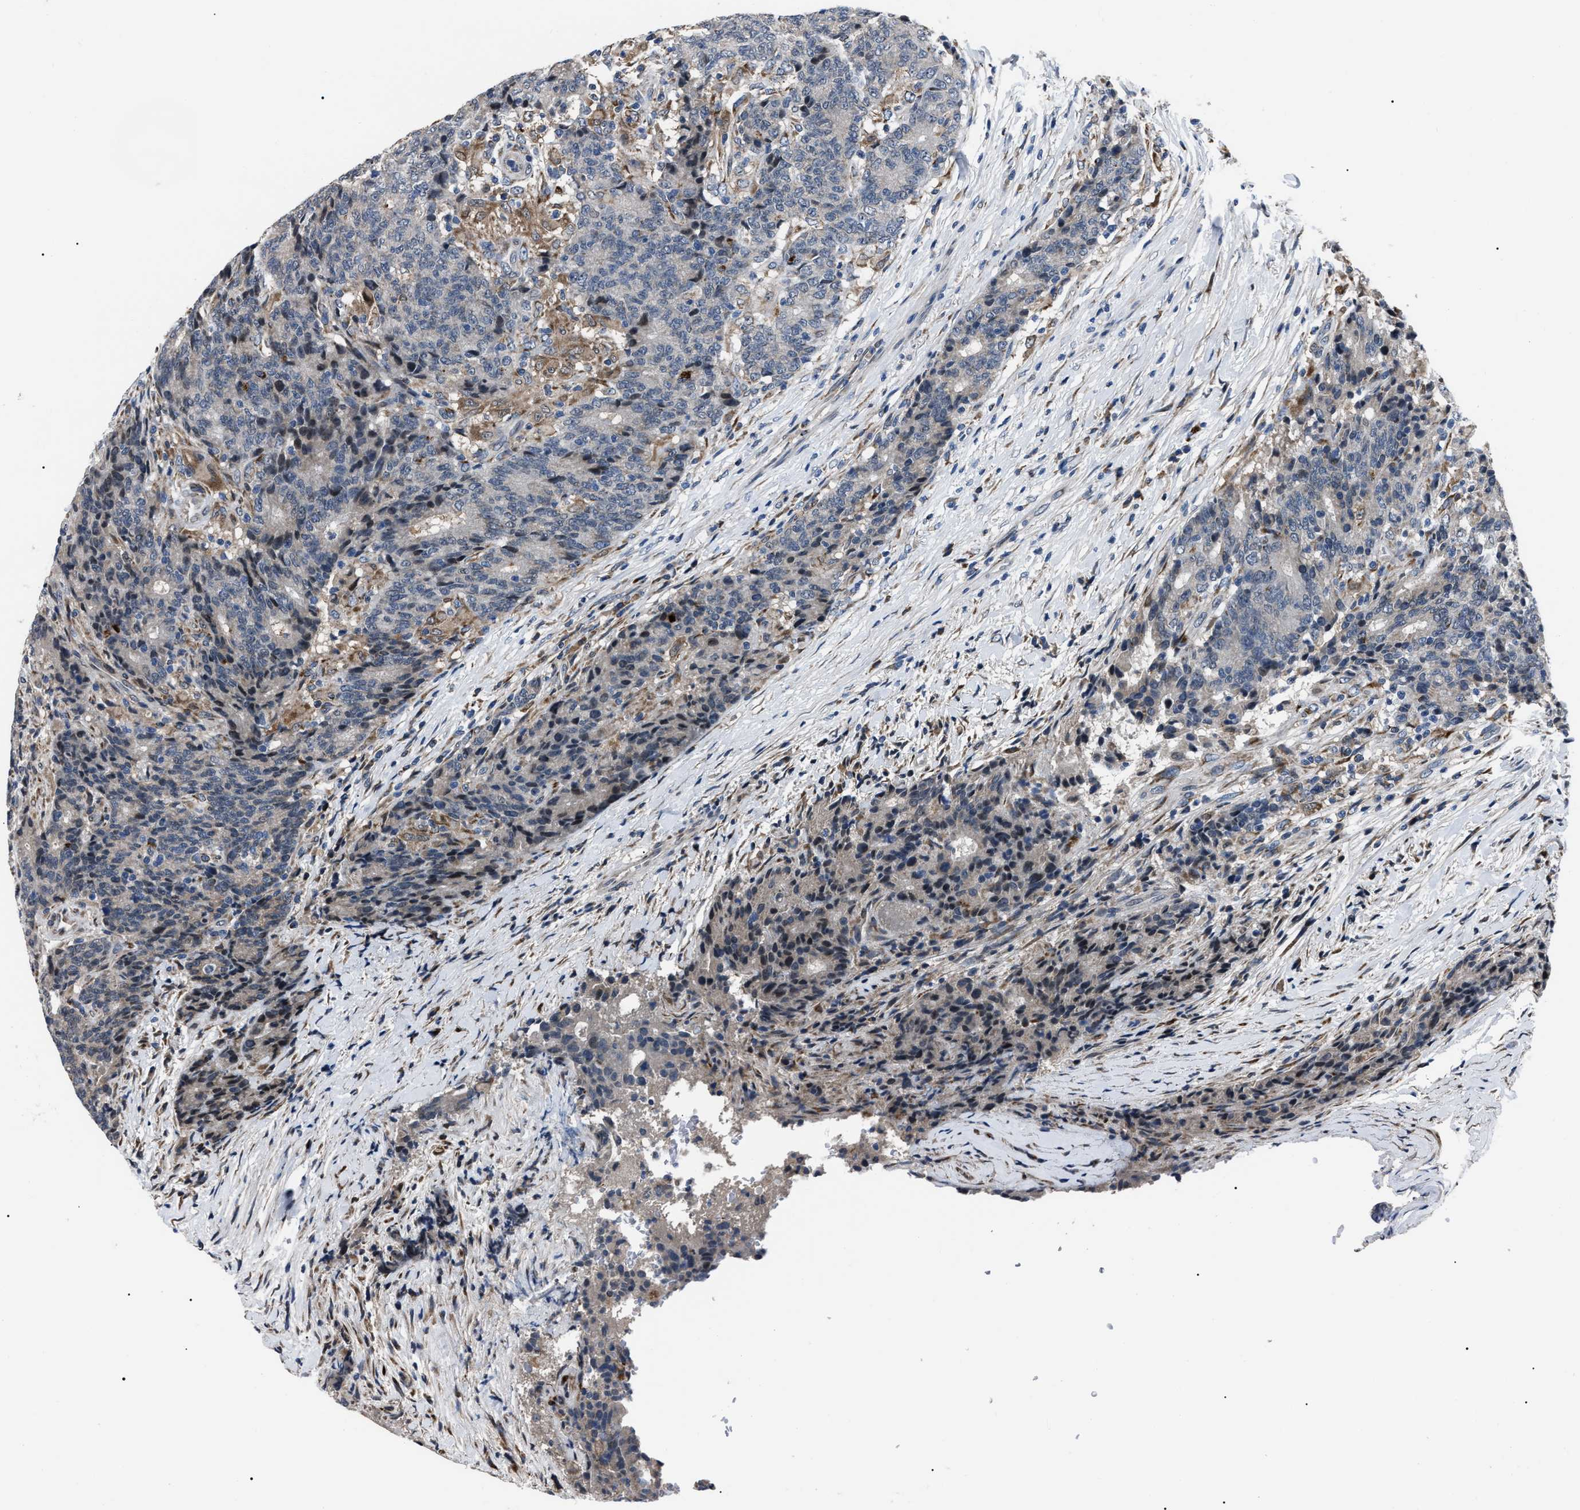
{"staining": {"intensity": "negative", "quantity": "none", "location": "none"}, "tissue": "colorectal cancer", "cell_type": "Tumor cells", "image_type": "cancer", "snomed": [{"axis": "morphology", "description": "Normal tissue, NOS"}, {"axis": "morphology", "description": "Adenocarcinoma, NOS"}, {"axis": "topography", "description": "Colon"}], "caption": "Immunohistochemical staining of human colorectal cancer exhibits no significant positivity in tumor cells. (DAB IHC, high magnification).", "gene": "LRRC14", "patient": {"sex": "female", "age": 75}}